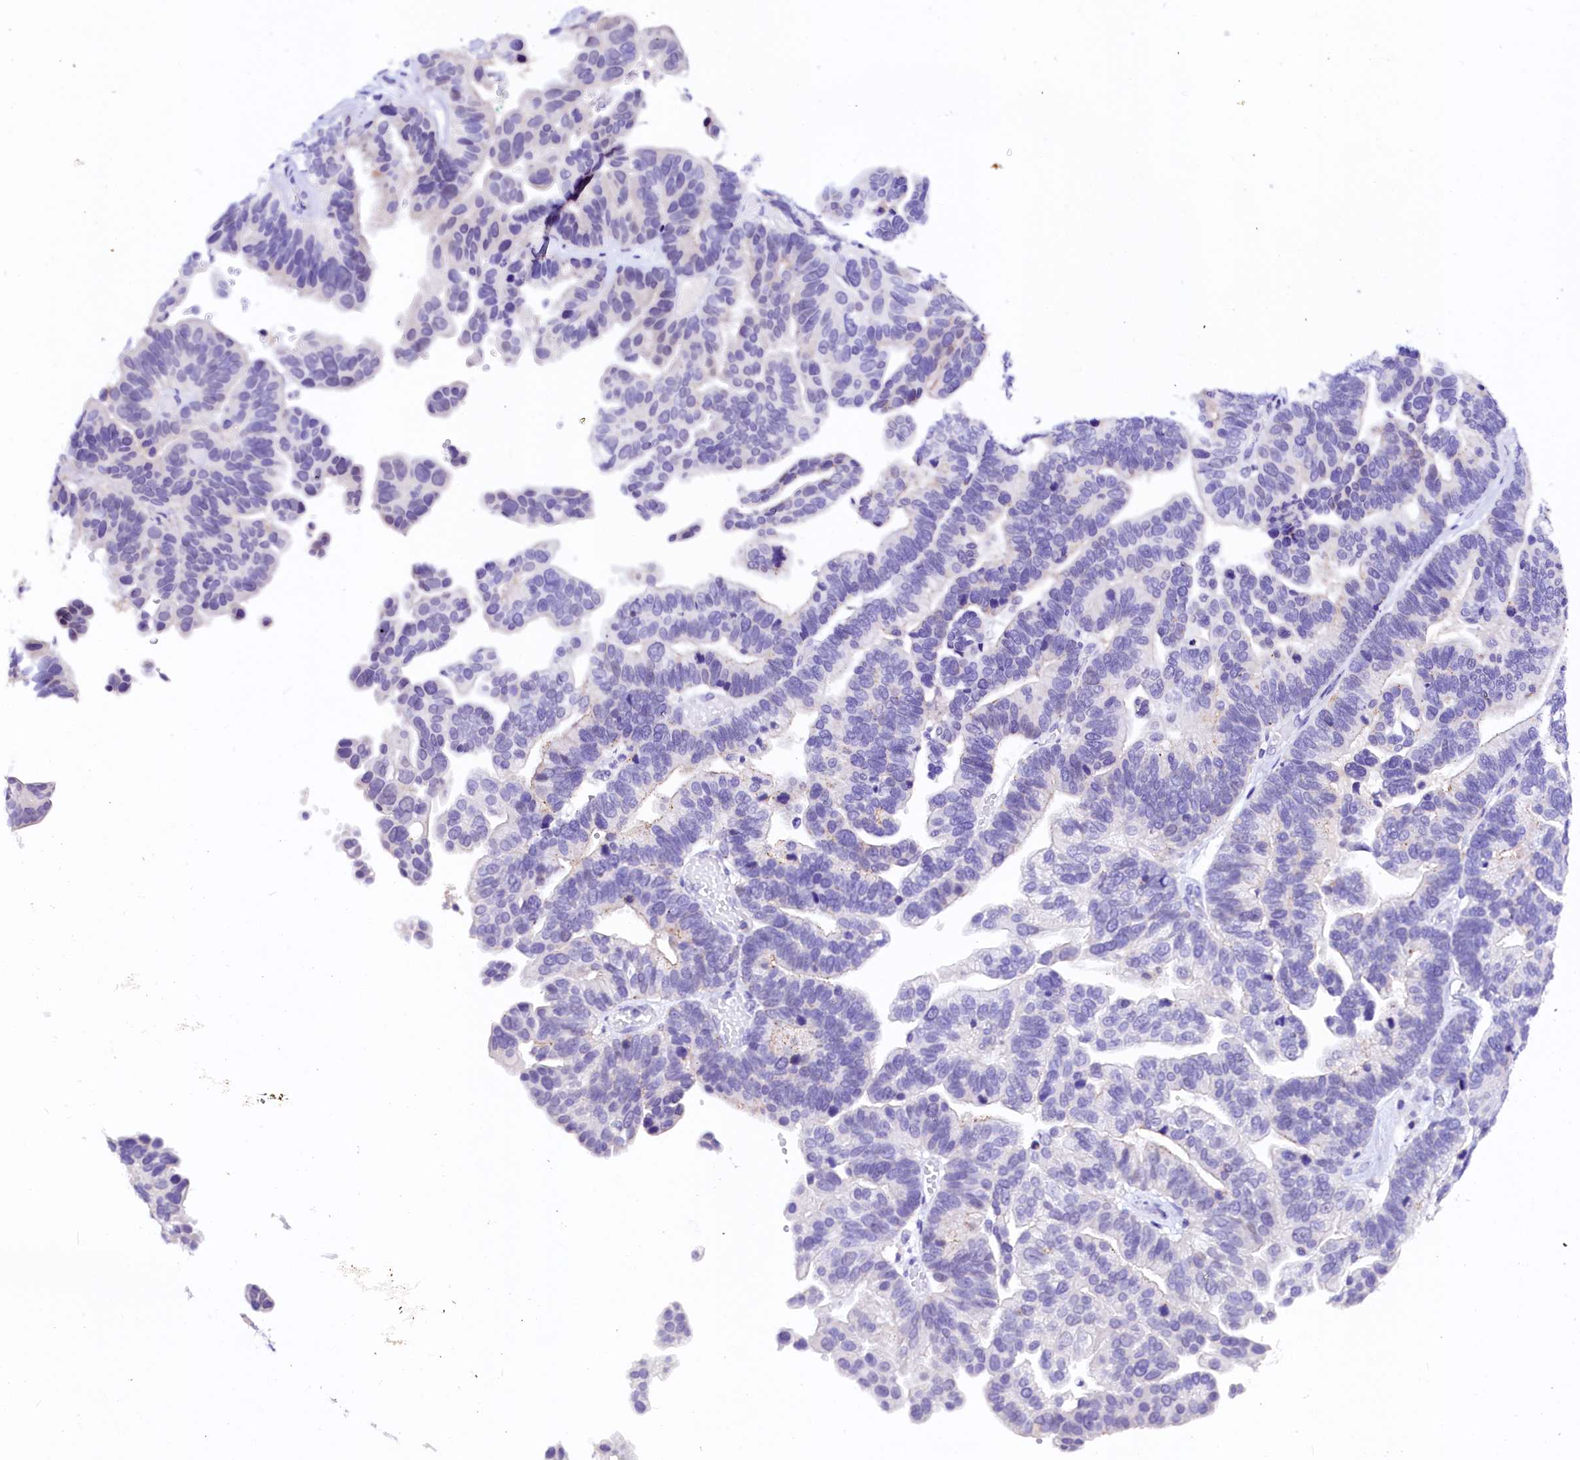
{"staining": {"intensity": "negative", "quantity": "none", "location": "none"}, "tissue": "ovarian cancer", "cell_type": "Tumor cells", "image_type": "cancer", "snomed": [{"axis": "morphology", "description": "Cystadenocarcinoma, serous, NOS"}, {"axis": "topography", "description": "Ovary"}], "caption": "An IHC micrograph of ovarian cancer is shown. There is no staining in tumor cells of ovarian cancer. Nuclei are stained in blue.", "gene": "NALF1", "patient": {"sex": "female", "age": 56}}